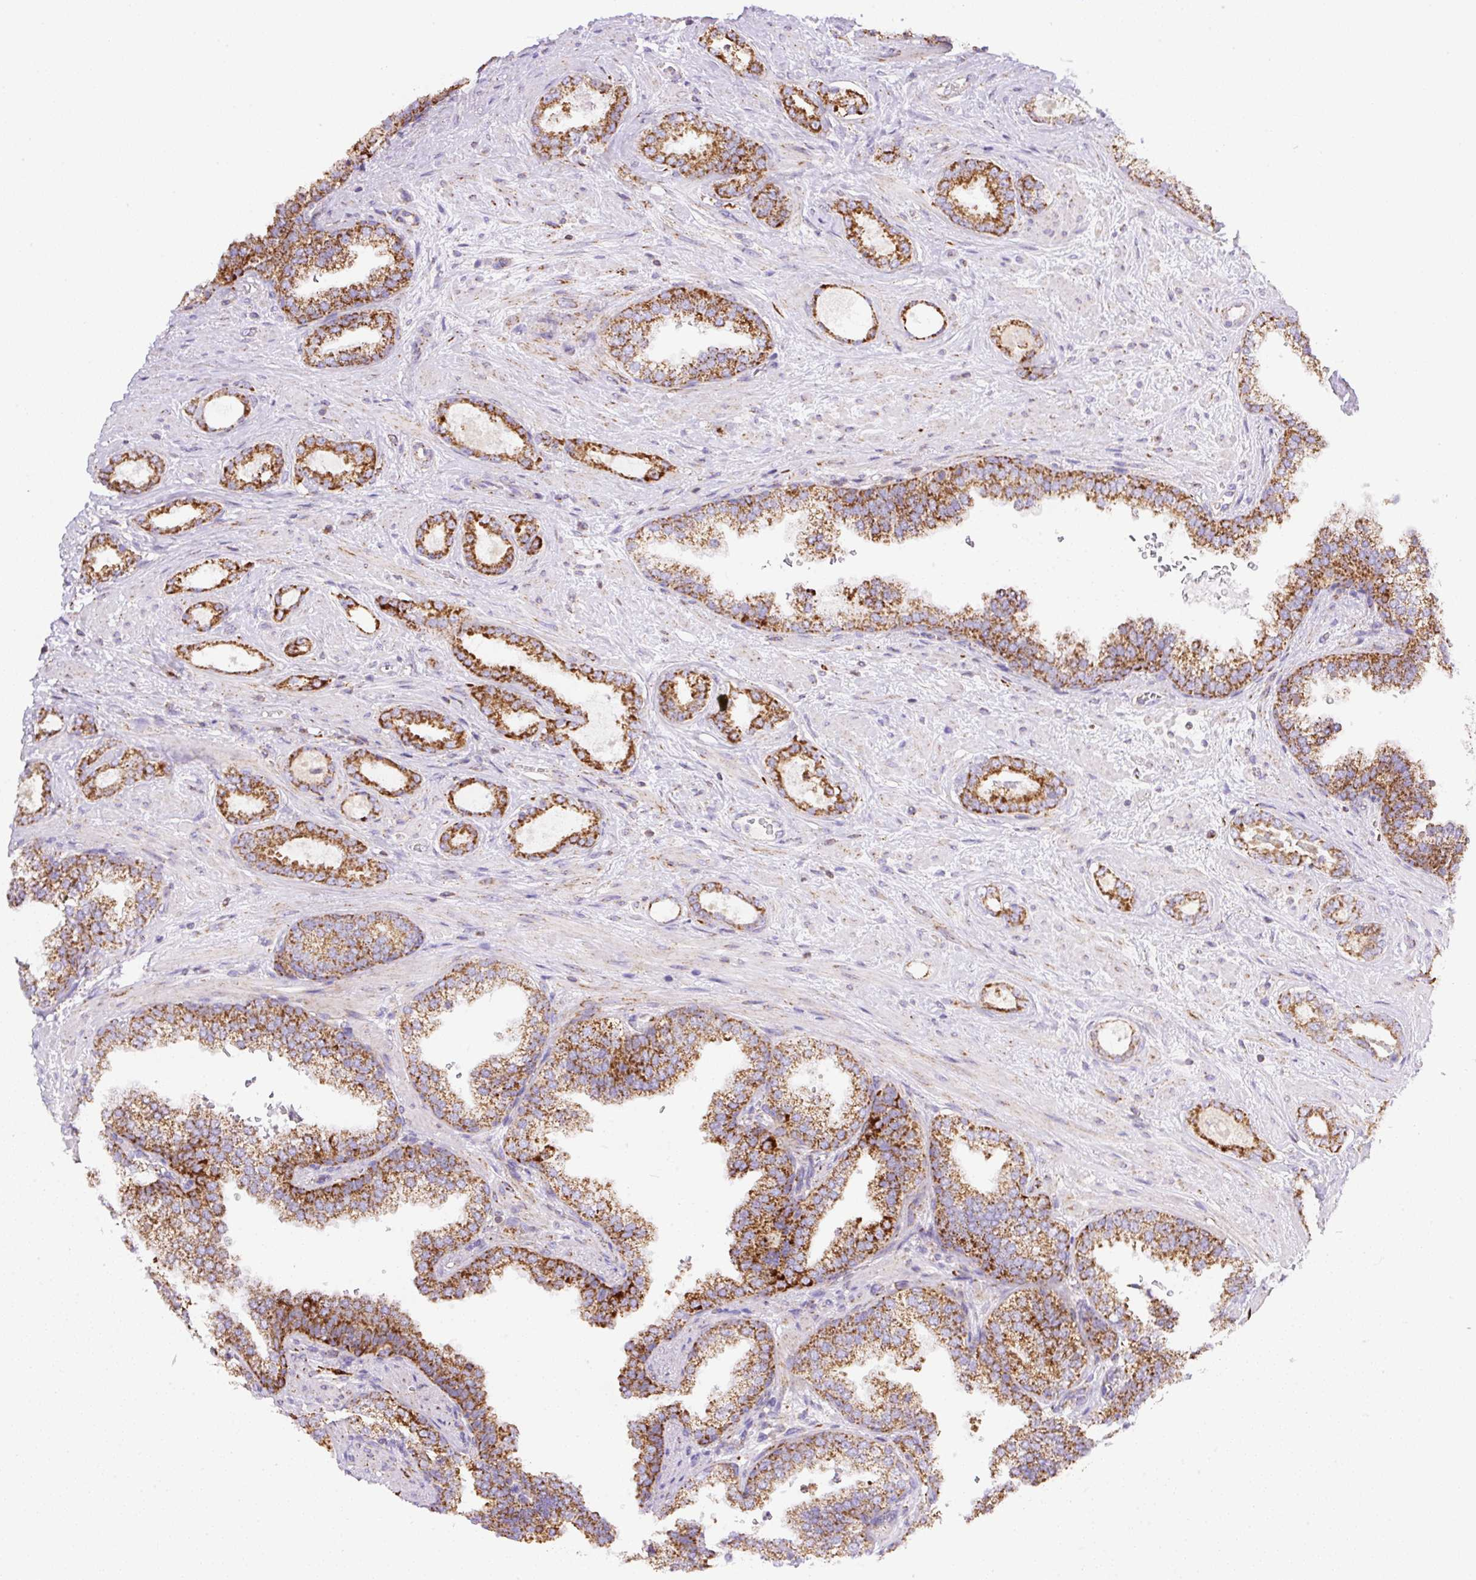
{"staining": {"intensity": "strong", "quantity": ">75%", "location": "cytoplasmic/membranous"}, "tissue": "prostate cancer", "cell_type": "Tumor cells", "image_type": "cancer", "snomed": [{"axis": "morphology", "description": "Adenocarcinoma, High grade"}, {"axis": "topography", "description": "Prostate"}], "caption": "An IHC micrograph of neoplastic tissue is shown. Protein staining in brown shows strong cytoplasmic/membranous positivity in high-grade adenocarcinoma (prostate) within tumor cells. Using DAB (brown) and hematoxylin (blue) stains, captured at high magnification using brightfield microscopy.", "gene": "NF1", "patient": {"sex": "male", "age": 58}}